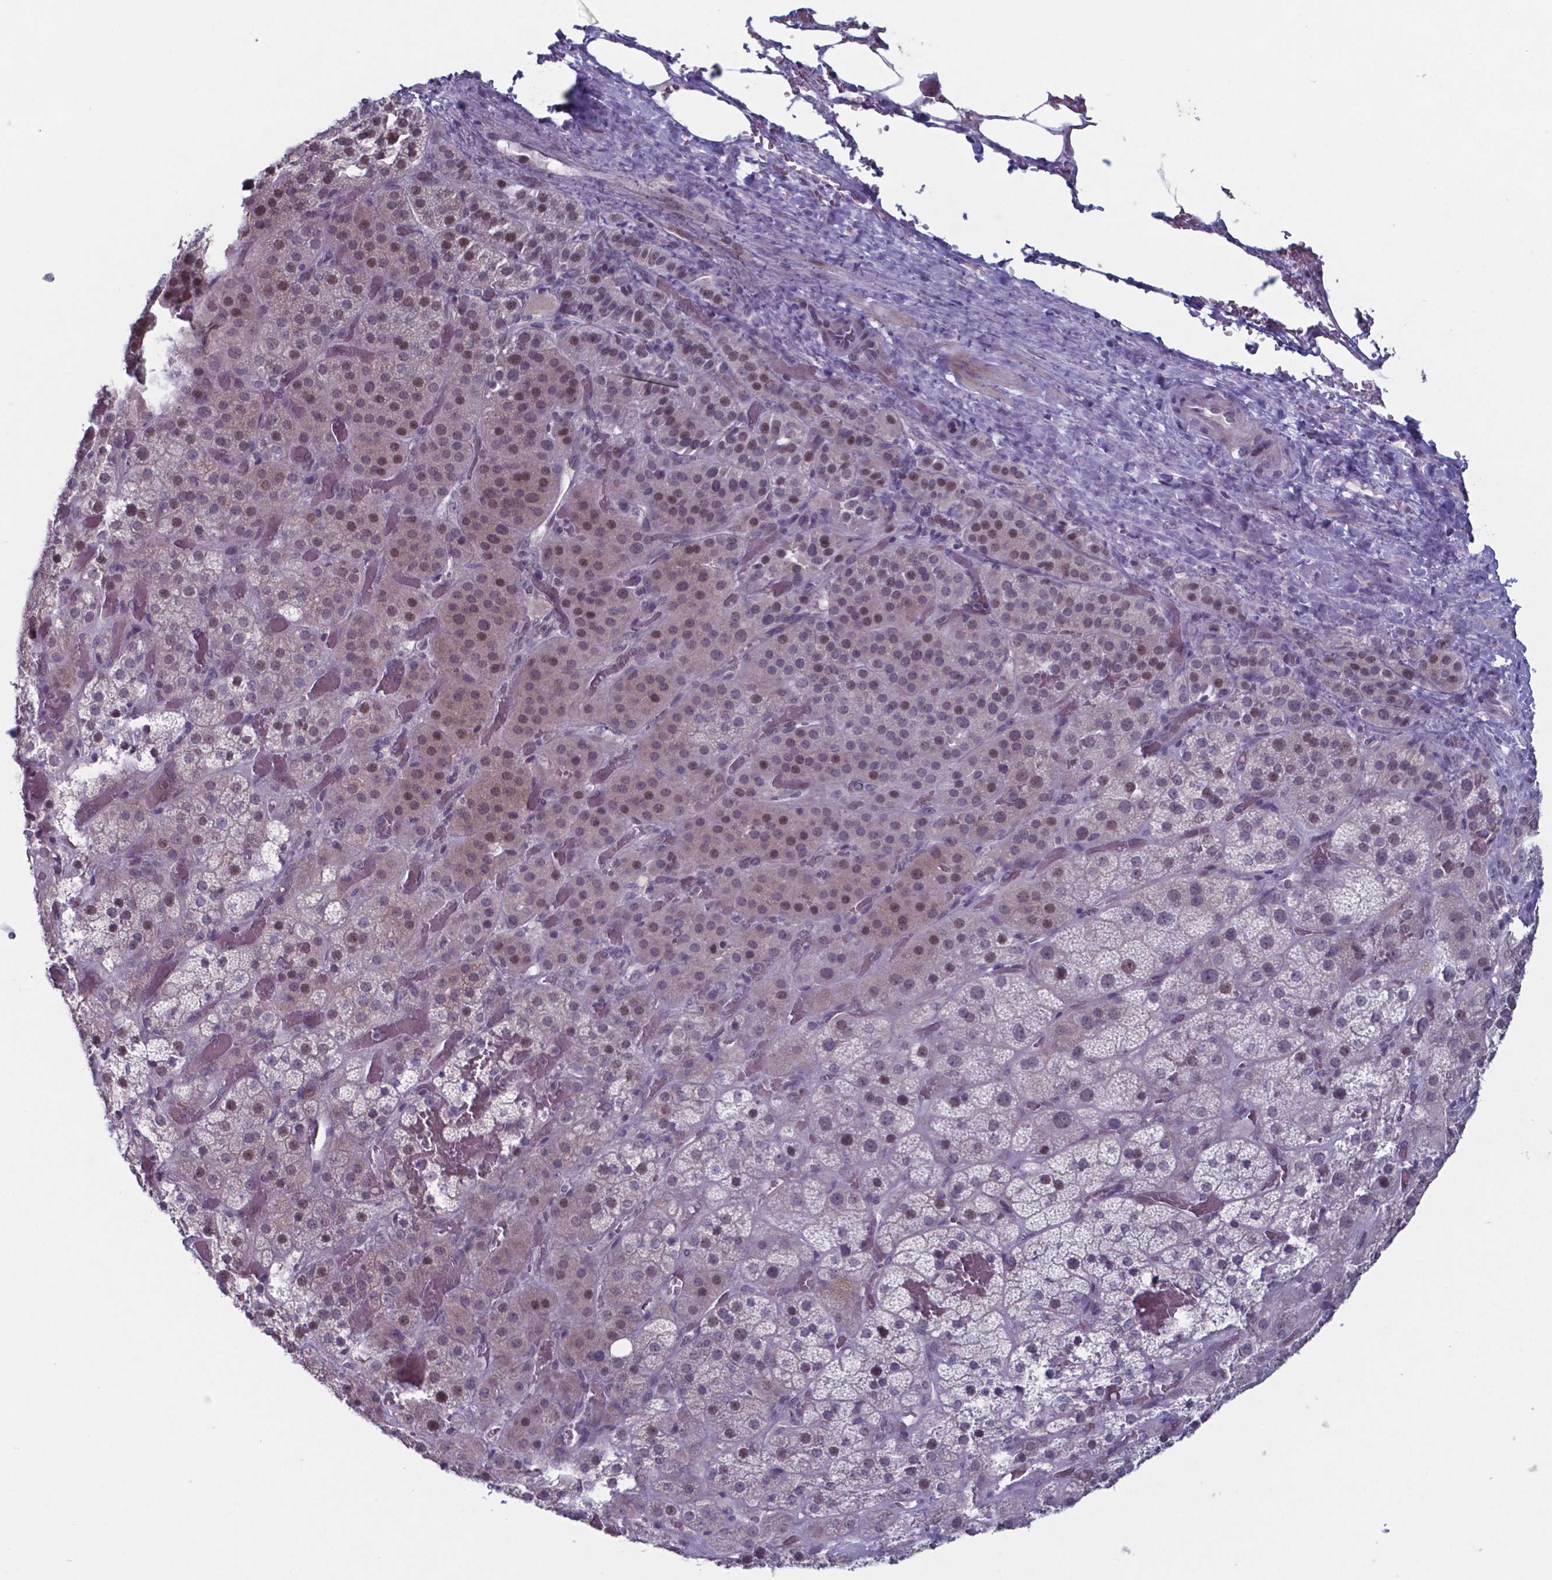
{"staining": {"intensity": "moderate", "quantity": "25%-75%", "location": "nuclear"}, "tissue": "adrenal gland", "cell_type": "Glandular cells", "image_type": "normal", "snomed": [{"axis": "morphology", "description": "Normal tissue, NOS"}, {"axis": "topography", "description": "Adrenal gland"}], "caption": "Immunohistochemistry of unremarkable adrenal gland shows medium levels of moderate nuclear staining in about 25%-75% of glandular cells.", "gene": "TDP2", "patient": {"sex": "male", "age": 57}}